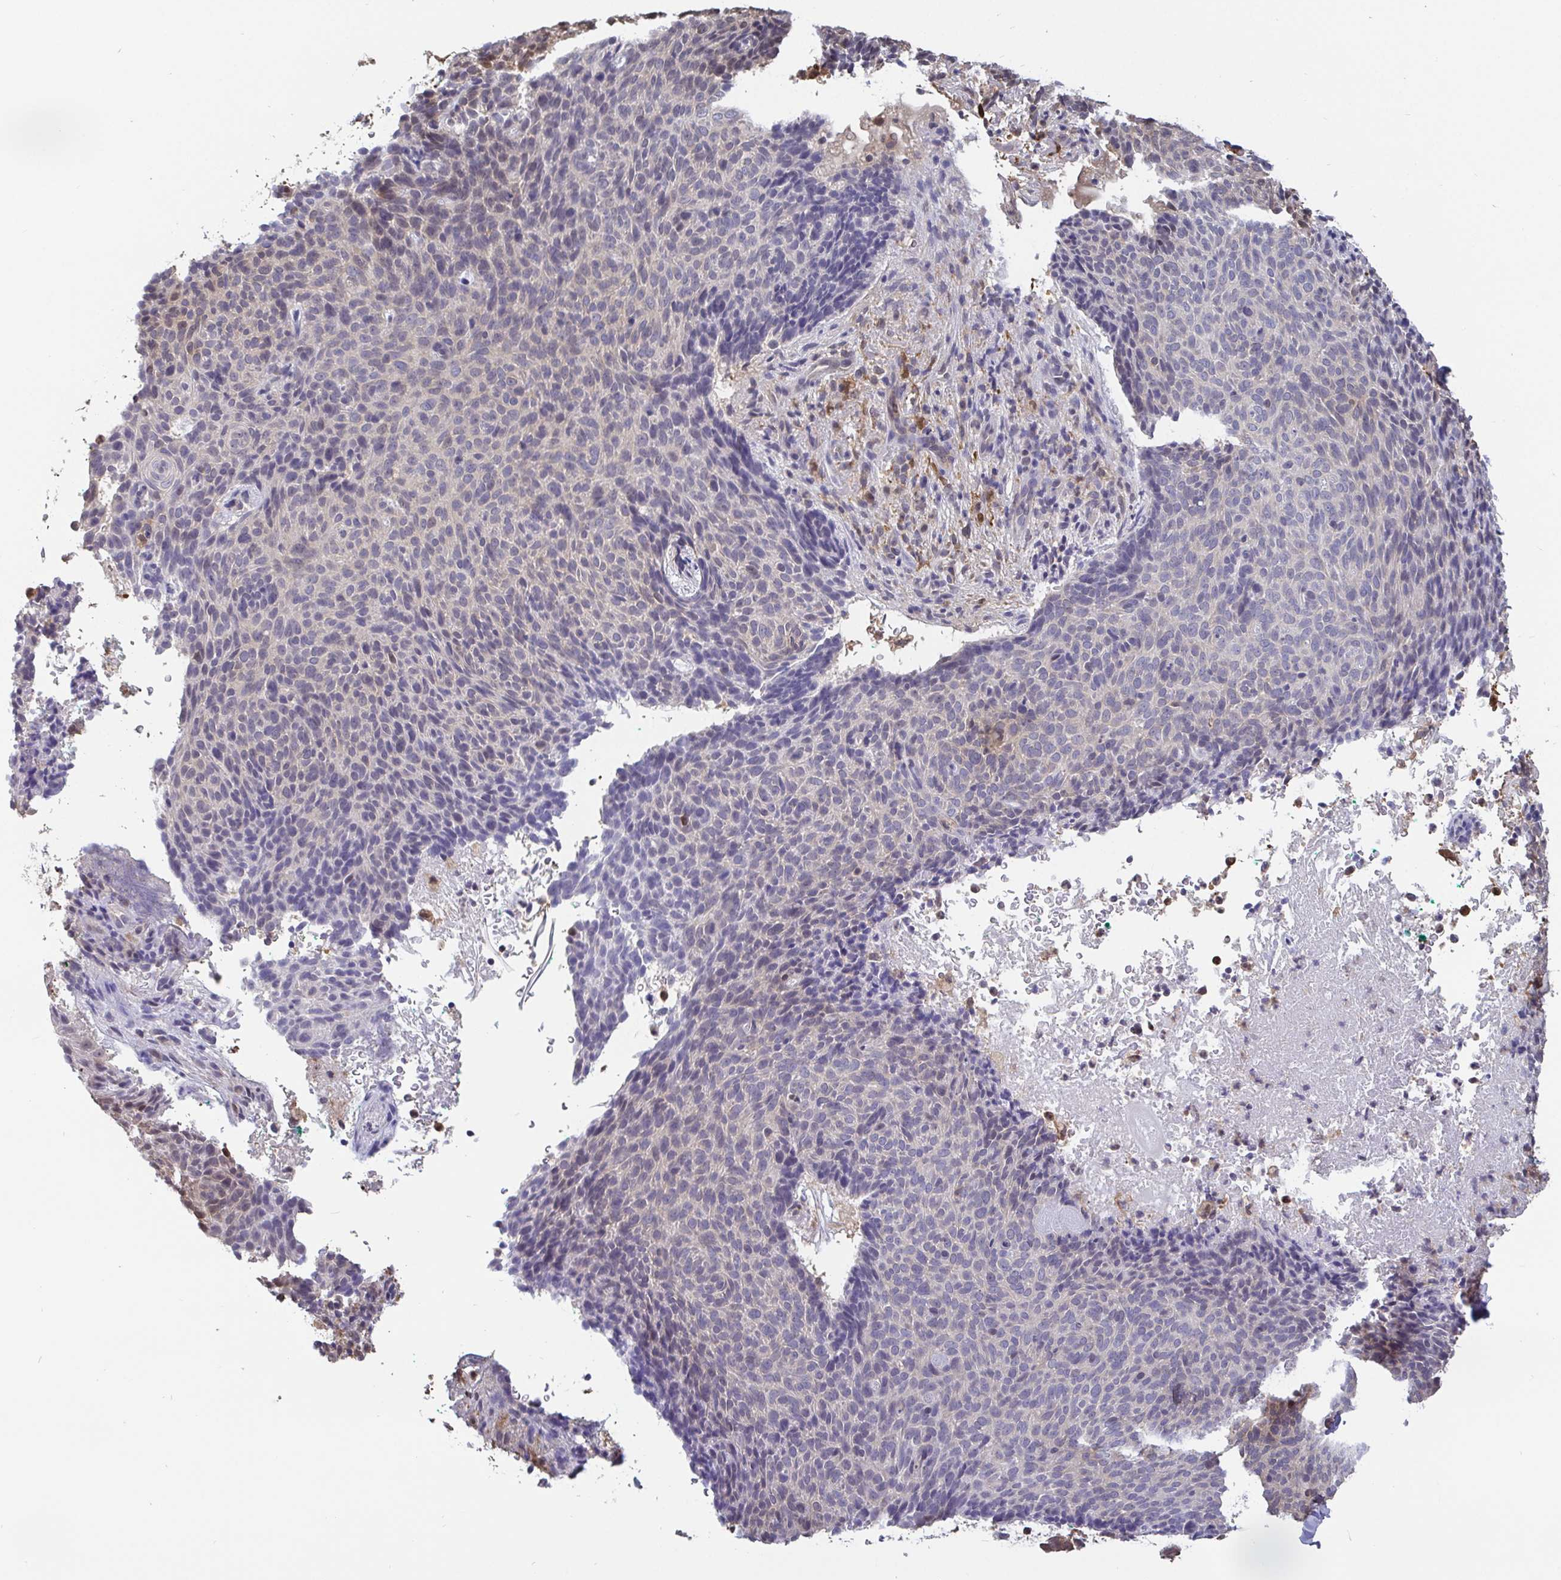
{"staining": {"intensity": "negative", "quantity": "none", "location": "none"}, "tissue": "skin cancer", "cell_type": "Tumor cells", "image_type": "cancer", "snomed": [{"axis": "morphology", "description": "Basal cell carcinoma"}, {"axis": "topography", "description": "Skin"}, {"axis": "topography", "description": "Skin of head"}], "caption": "Image shows no protein positivity in tumor cells of skin cancer (basal cell carcinoma) tissue.", "gene": "IDH1", "patient": {"sex": "female", "age": 92}}